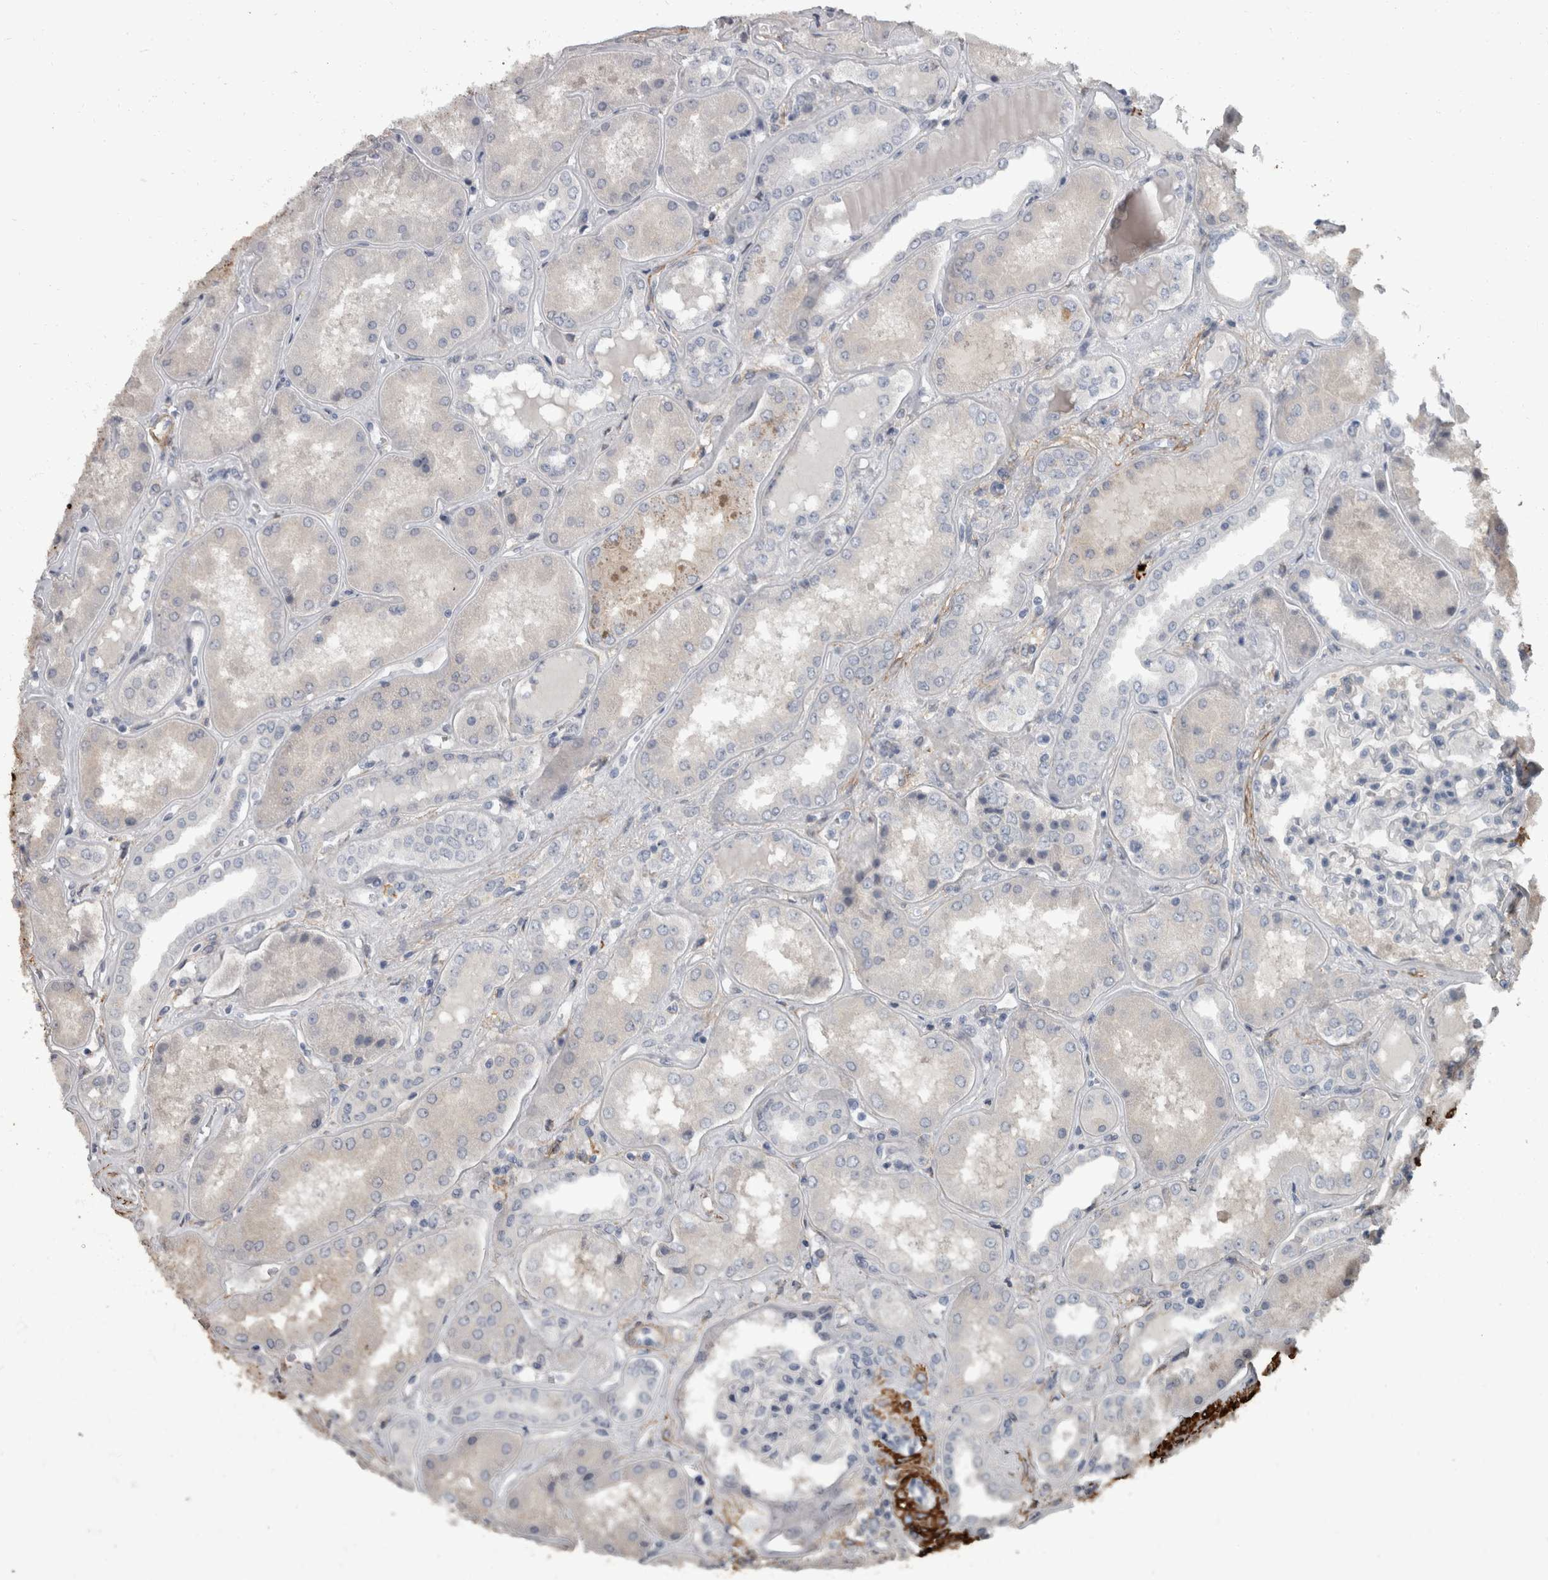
{"staining": {"intensity": "negative", "quantity": "none", "location": "none"}, "tissue": "kidney", "cell_type": "Cells in glomeruli", "image_type": "normal", "snomed": [{"axis": "morphology", "description": "Normal tissue, NOS"}, {"axis": "topography", "description": "Kidney"}], "caption": "This is a histopathology image of immunohistochemistry (IHC) staining of benign kidney, which shows no positivity in cells in glomeruli.", "gene": "MASTL", "patient": {"sex": "female", "age": 56}}